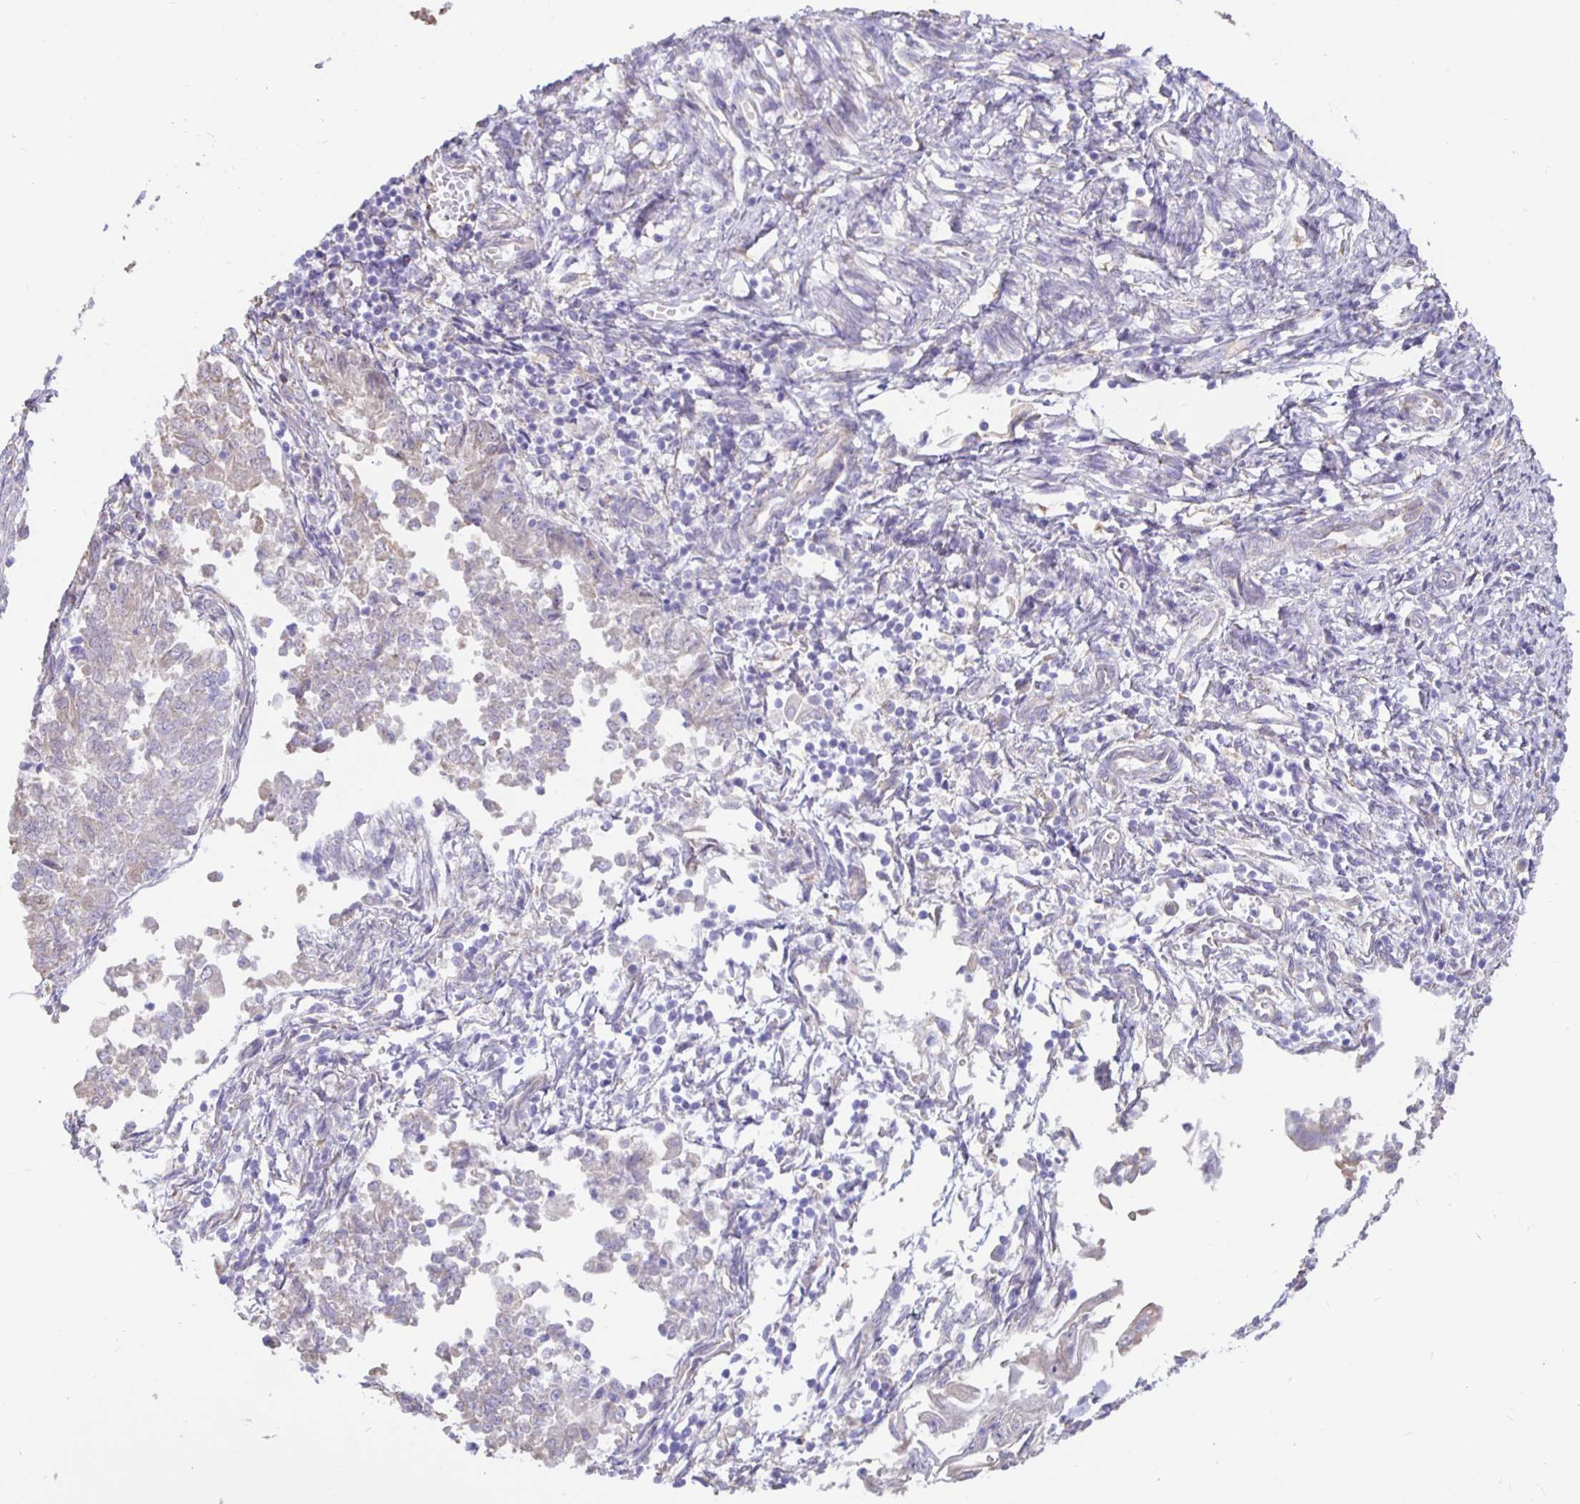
{"staining": {"intensity": "negative", "quantity": "none", "location": "none"}, "tissue": "endometrial cancer", "cell_type": "Tumor cells", "image_type": "cancer", "snomed": [{"axis": "morphology", "description": "Adenocarcinoma, NOS"}, {"axis": "topography", "description": "Endometrium"}], "caption": "Immunohistochemical staining of adenocarcinoma (endometrial) displays no significant staining in tumor cells.", "gene": "DNAI2", "patient": {"sex": "female", "age": 65}}